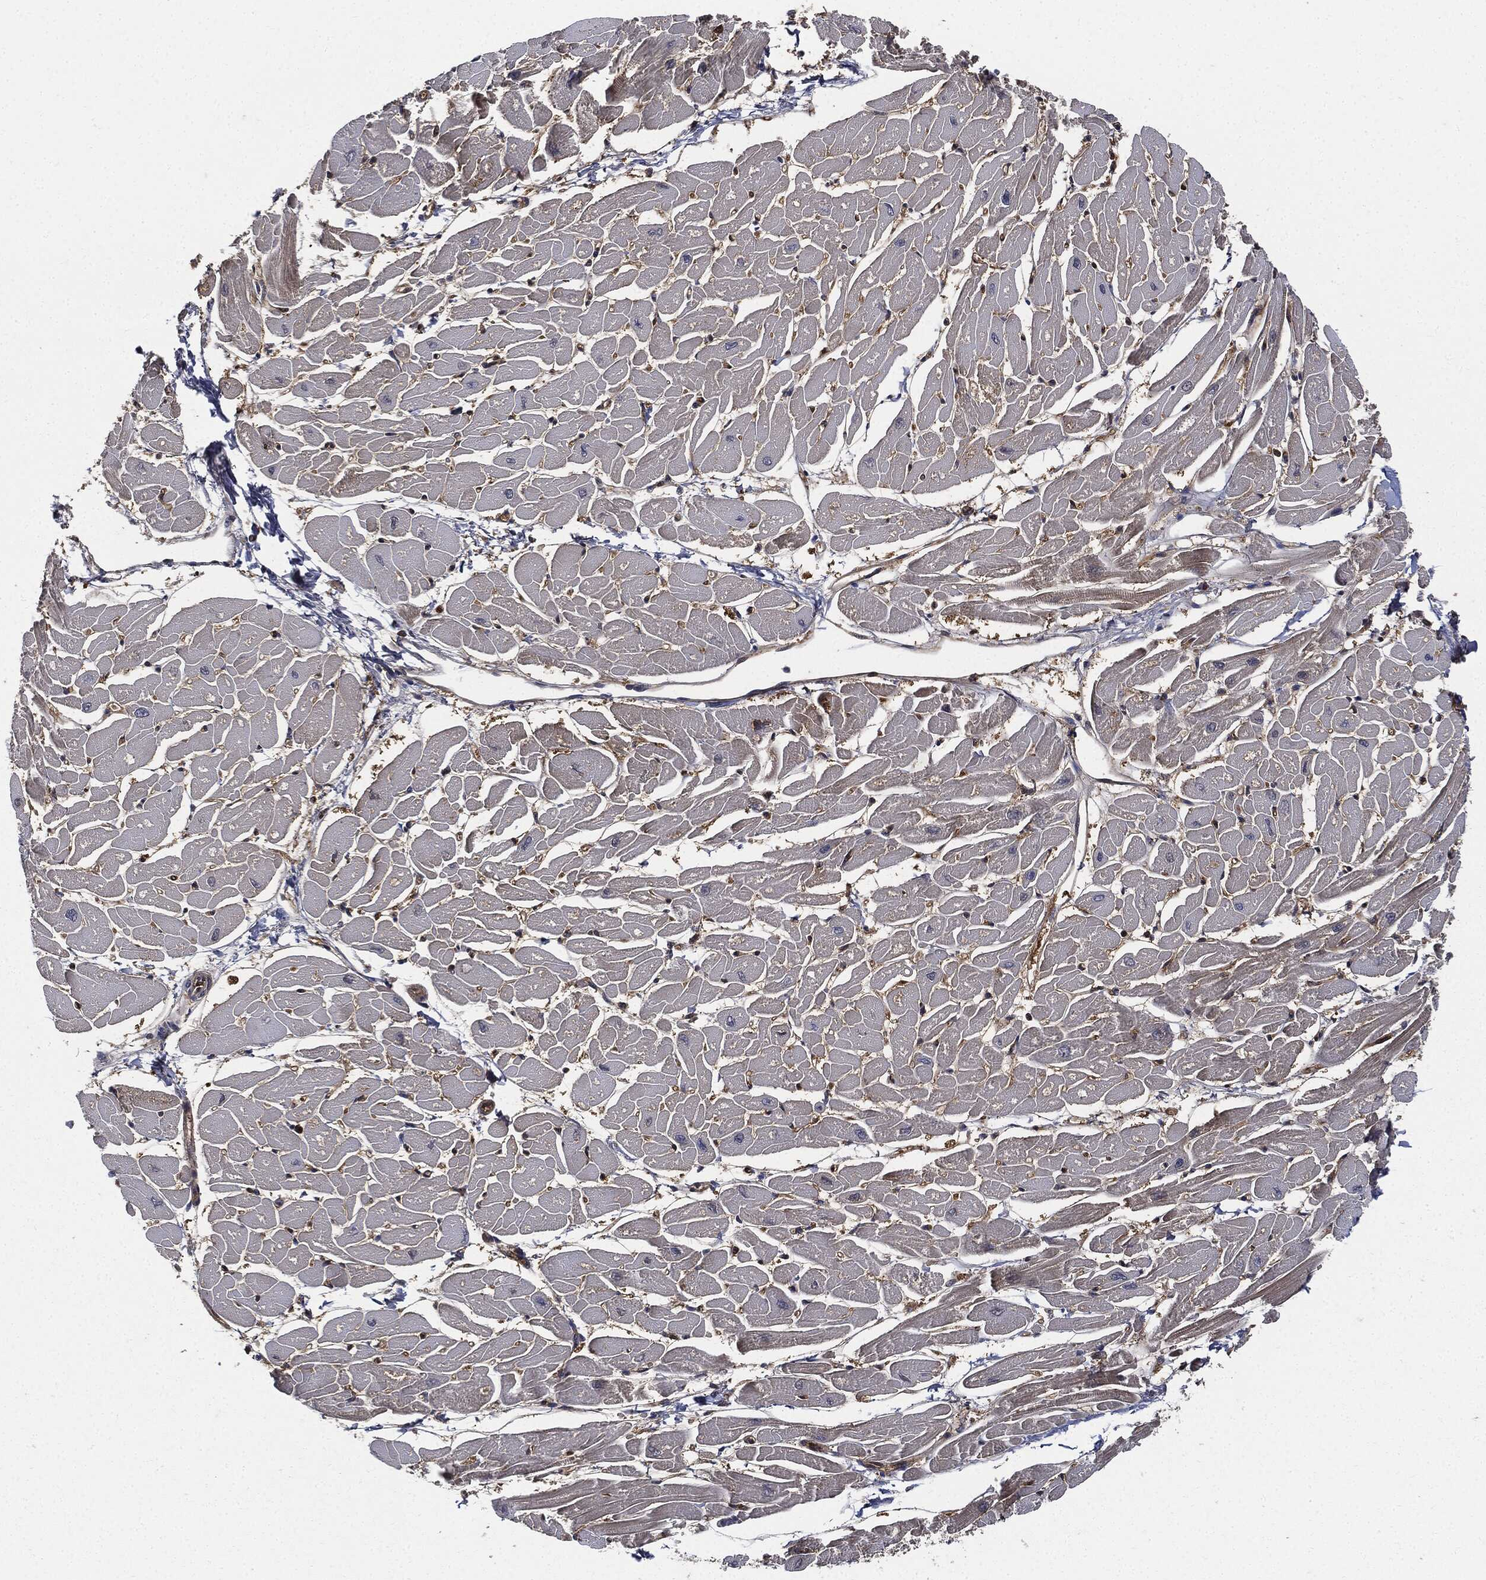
{"staining": {"intensity": "moderate", "quantity": "25%-75%", "location": "cytoplasmic/membranous"}, "tissue": "heart muscle", "cell_type": "Cardiomyocytes", "image_type": "normal", "snomed": [{"axis": "morphology", "description": "Normal tissue, NOS"}, {"axis": "topography", "description": "Heart"}], "caption": "This is a histology image of immunohistochemistry staining of normal heart muscle, which shows moderate staining in the cytoplasmic/membranous of cardiomyocytes.", "gene": "XPNPEP1", "patient": {"sex": "male", "age": 57}}